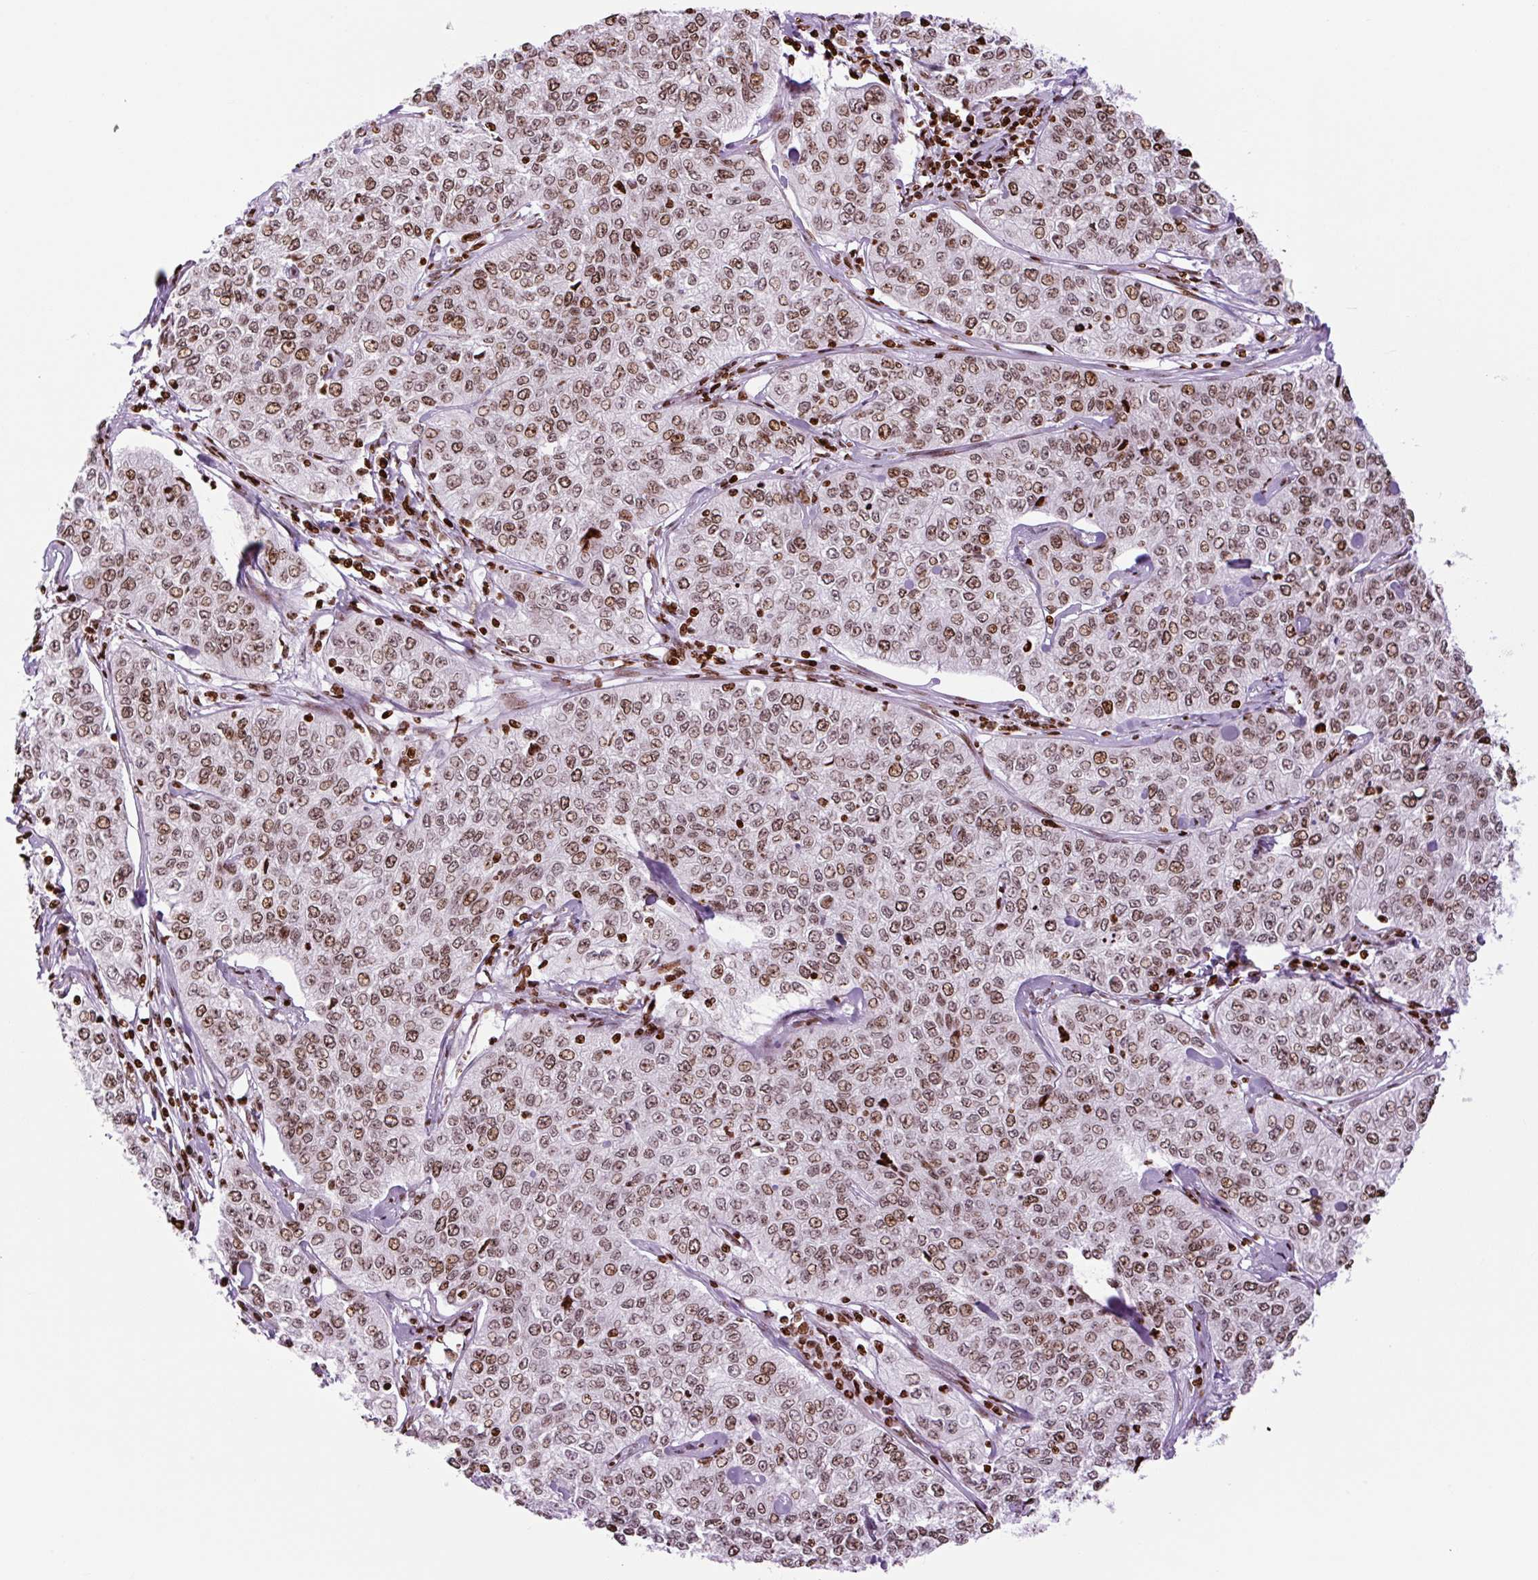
{"staining": {"intensity": "strong", "quantity": ">75%", "location": "nuclear"}, "tissue": "cervical cancer", "cell_type": "Tumor cells", "image_type": "cancer", "snomed": [{"axis": "morphology", "description": "Squamous cell carcinoma, NOS"}, {"axis": "topography", "description": "Cervix"}], "caption": "Squamous cell carcinoma (cervical) tissue reveals strong nuclear positivity in approximately >75% of tumor cells", "gene": "H1-3", "patient": {"sex": "female", "age": 35}}